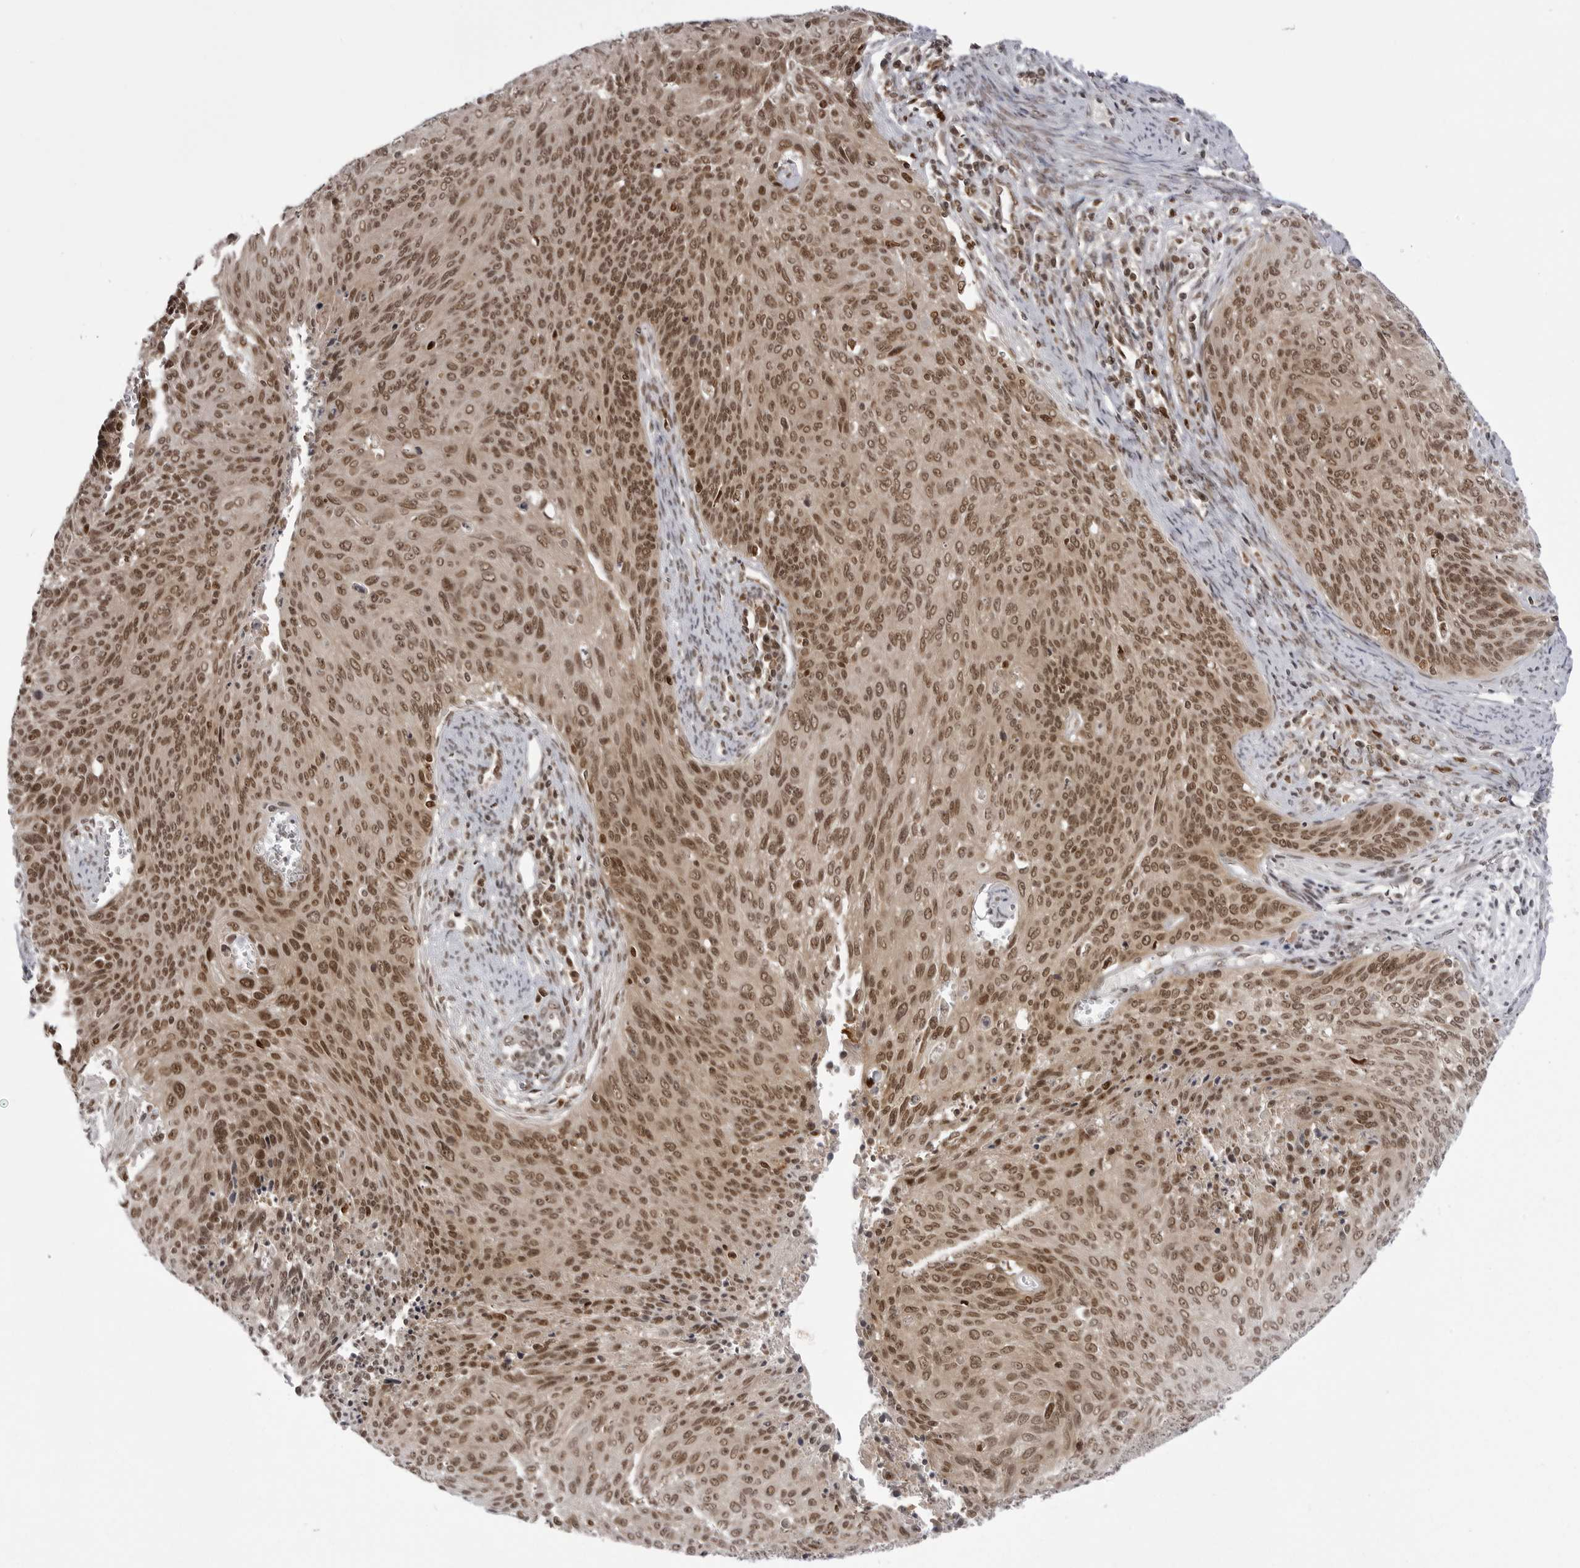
{"staining": {"intensity": "moderate", "quantity": ">75%", "location": "nuclear"}, "tissue": "cervical cancer", "cell_type": "Tumor cells", "image_type": "cancer", "snomed": [{"axis": "morphology", "description": "Squamous cell carcinoma, NOS"}, {"axis": "topography", "description": "Cervix"}], "caption": "Tumor cells reveal moderate nuclear positivity in about >75% of cells in squamous cell carcinoma (cervical). (DAB (3,3'-diaminobenzidine) IHC with brightfield microscopy, high magnification).", "gene": "PTK2B", "patient": {"sex": "female", "age": 55}}